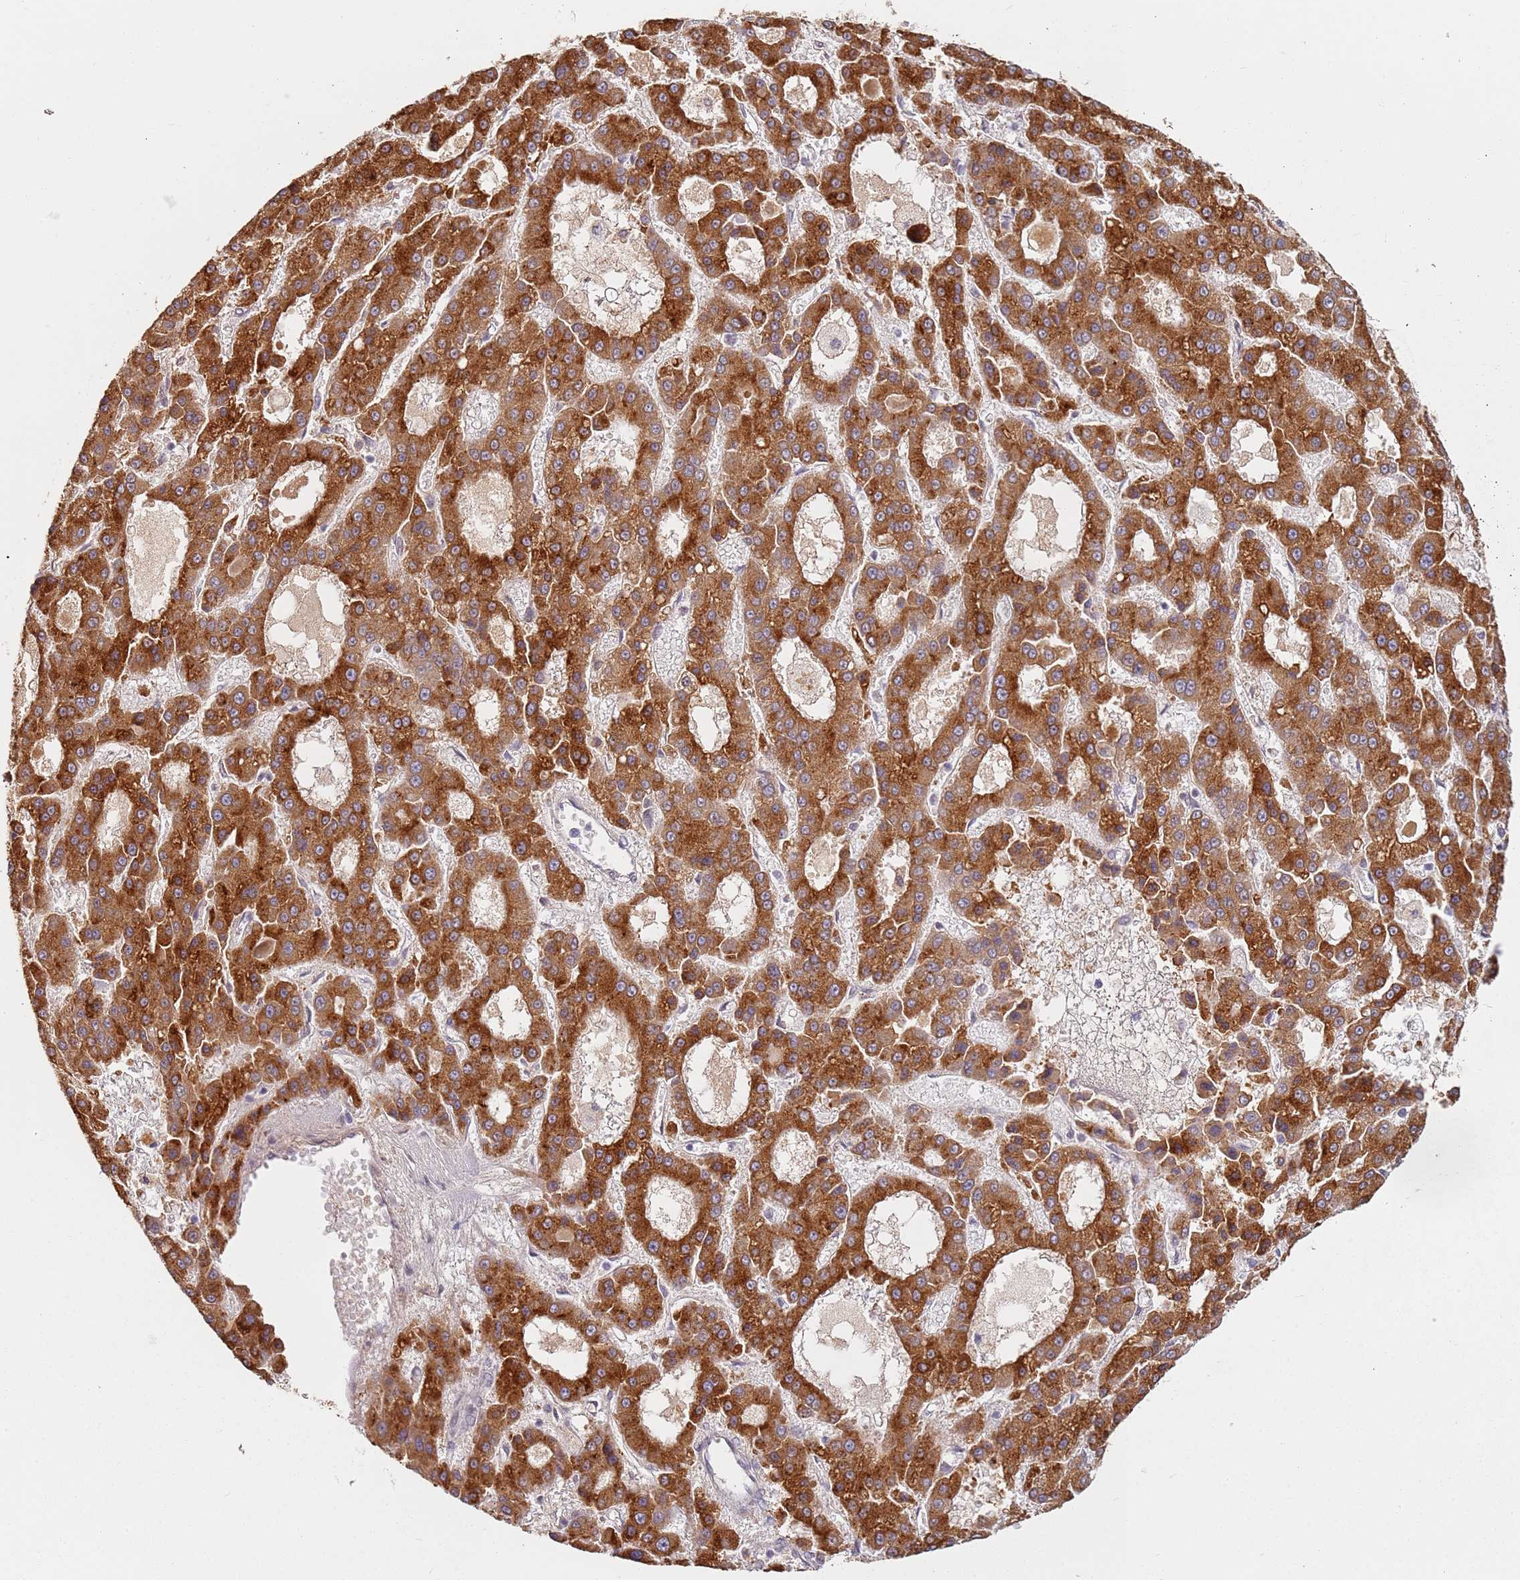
{"staining": {"intensity": "strong", "quantity": ">75%", "location": "cytoplasmic/membranous"}, "tissue": "liver cancer", "cell_type": "Tumor cells", "image_type": "cancer", "snomed": [{"axis": "morphology", "description": "Carcinoma, Hepatocellular, NOS"}, {"axis": "topography", "description": "Liver"}], "caption": "Liver cancer stained for a protein (brown) reveals strong cytoplasmic/membranous positive expression in about >75% of tumor cells.", "gene": "WDR93", "patient": {"sex": "male", "age": 70}}